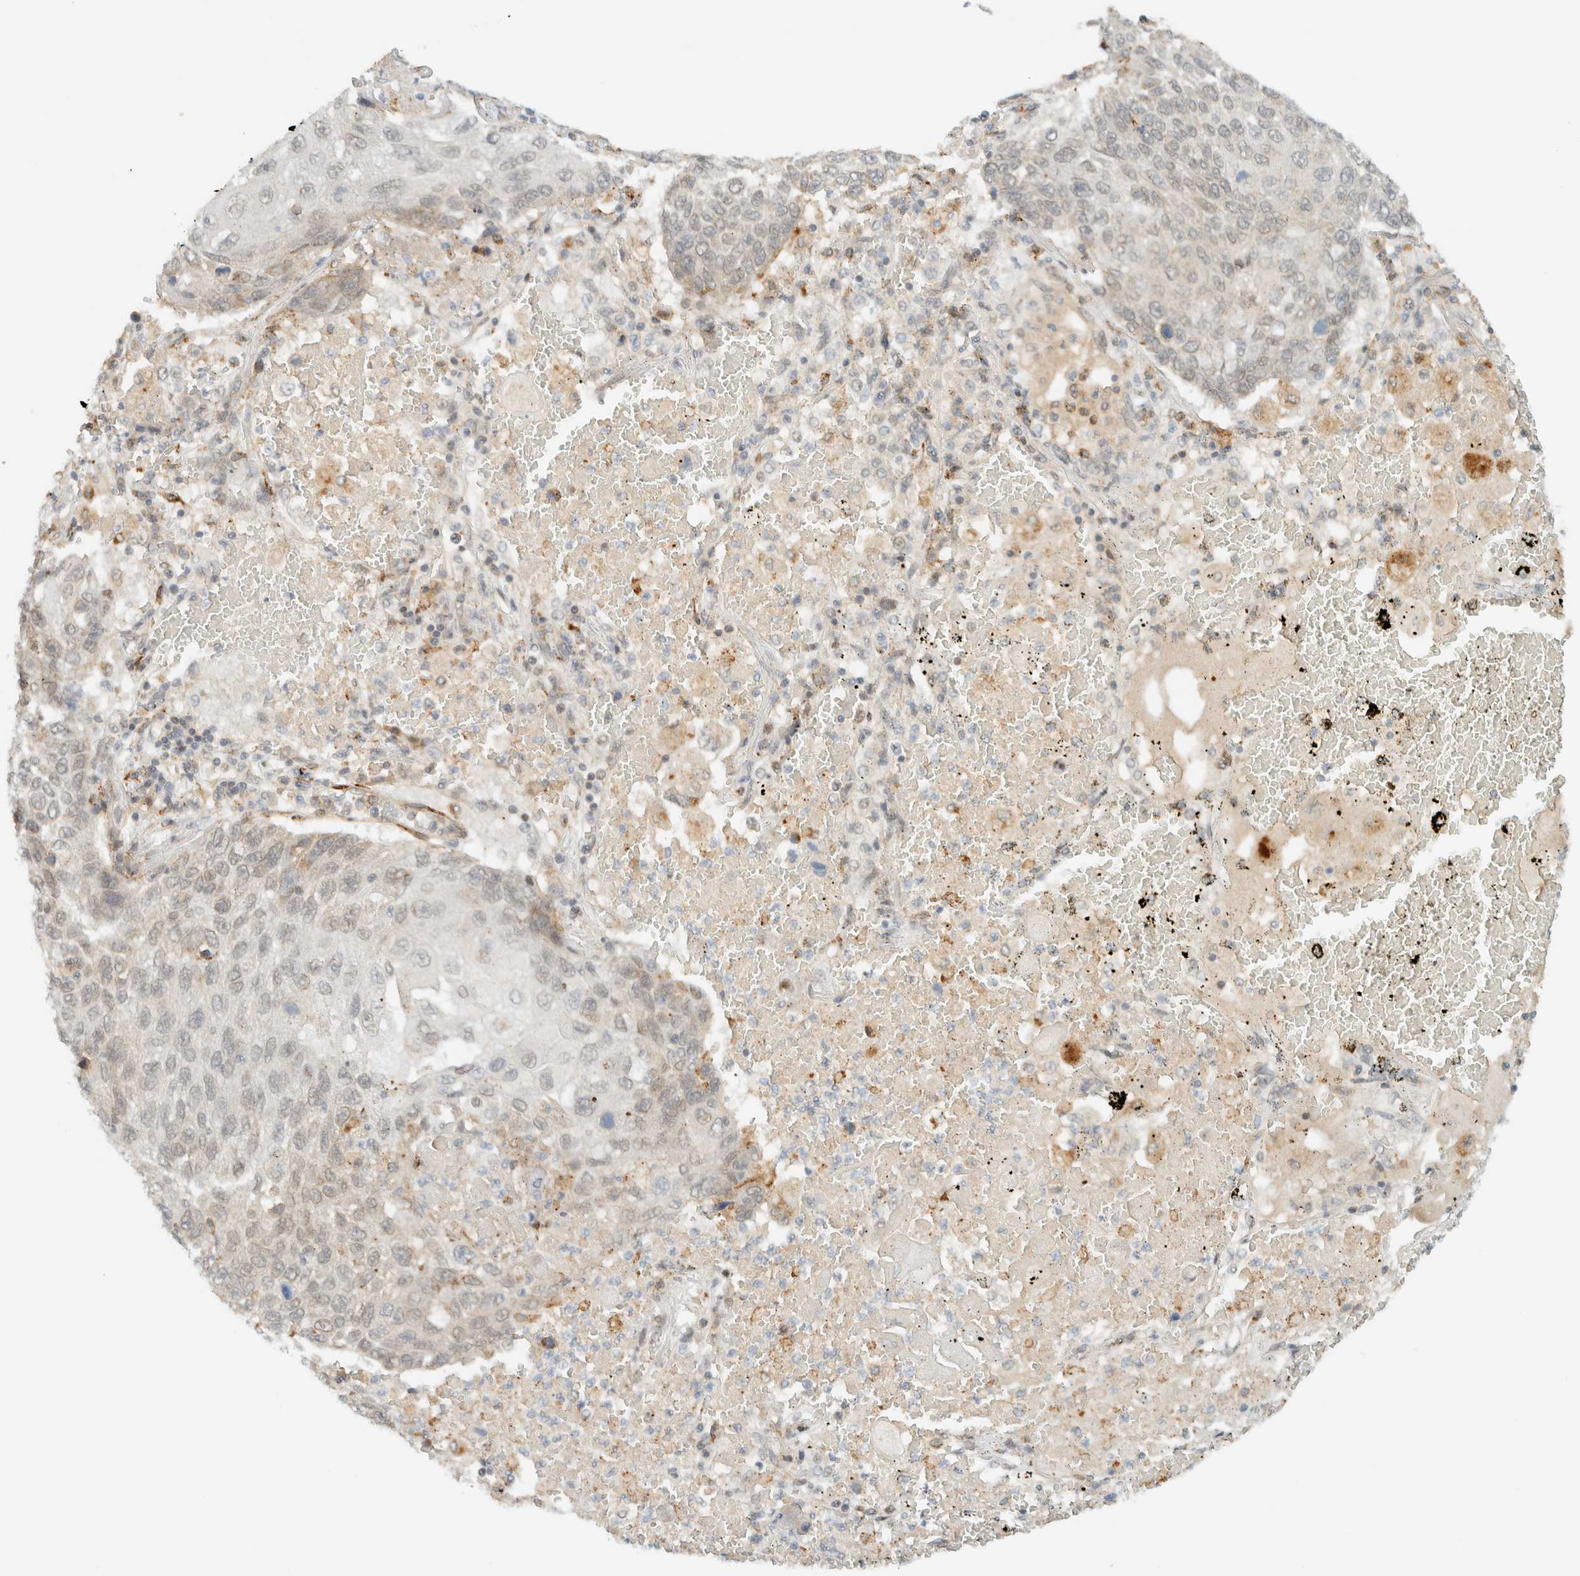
{"staining": {"intensity": "weak", "quantity": "<25%", "location": "nuclear"}, "tissue": "lung cancer", "cell_type": "Tumor cells", "image_type": "cancer", "snomed": [{"axis": "morphology", "description": "Squamous cell carcinoma, NOS"}, {"axis": "topography", "description": "Lung"}], "caption": "The histopathology image exhibits no staining of tumor cells in lung cancer (squamous cell carcinoma).", "gene": "ITPRID1", "patient": {"sex": "male", "age": 61}}